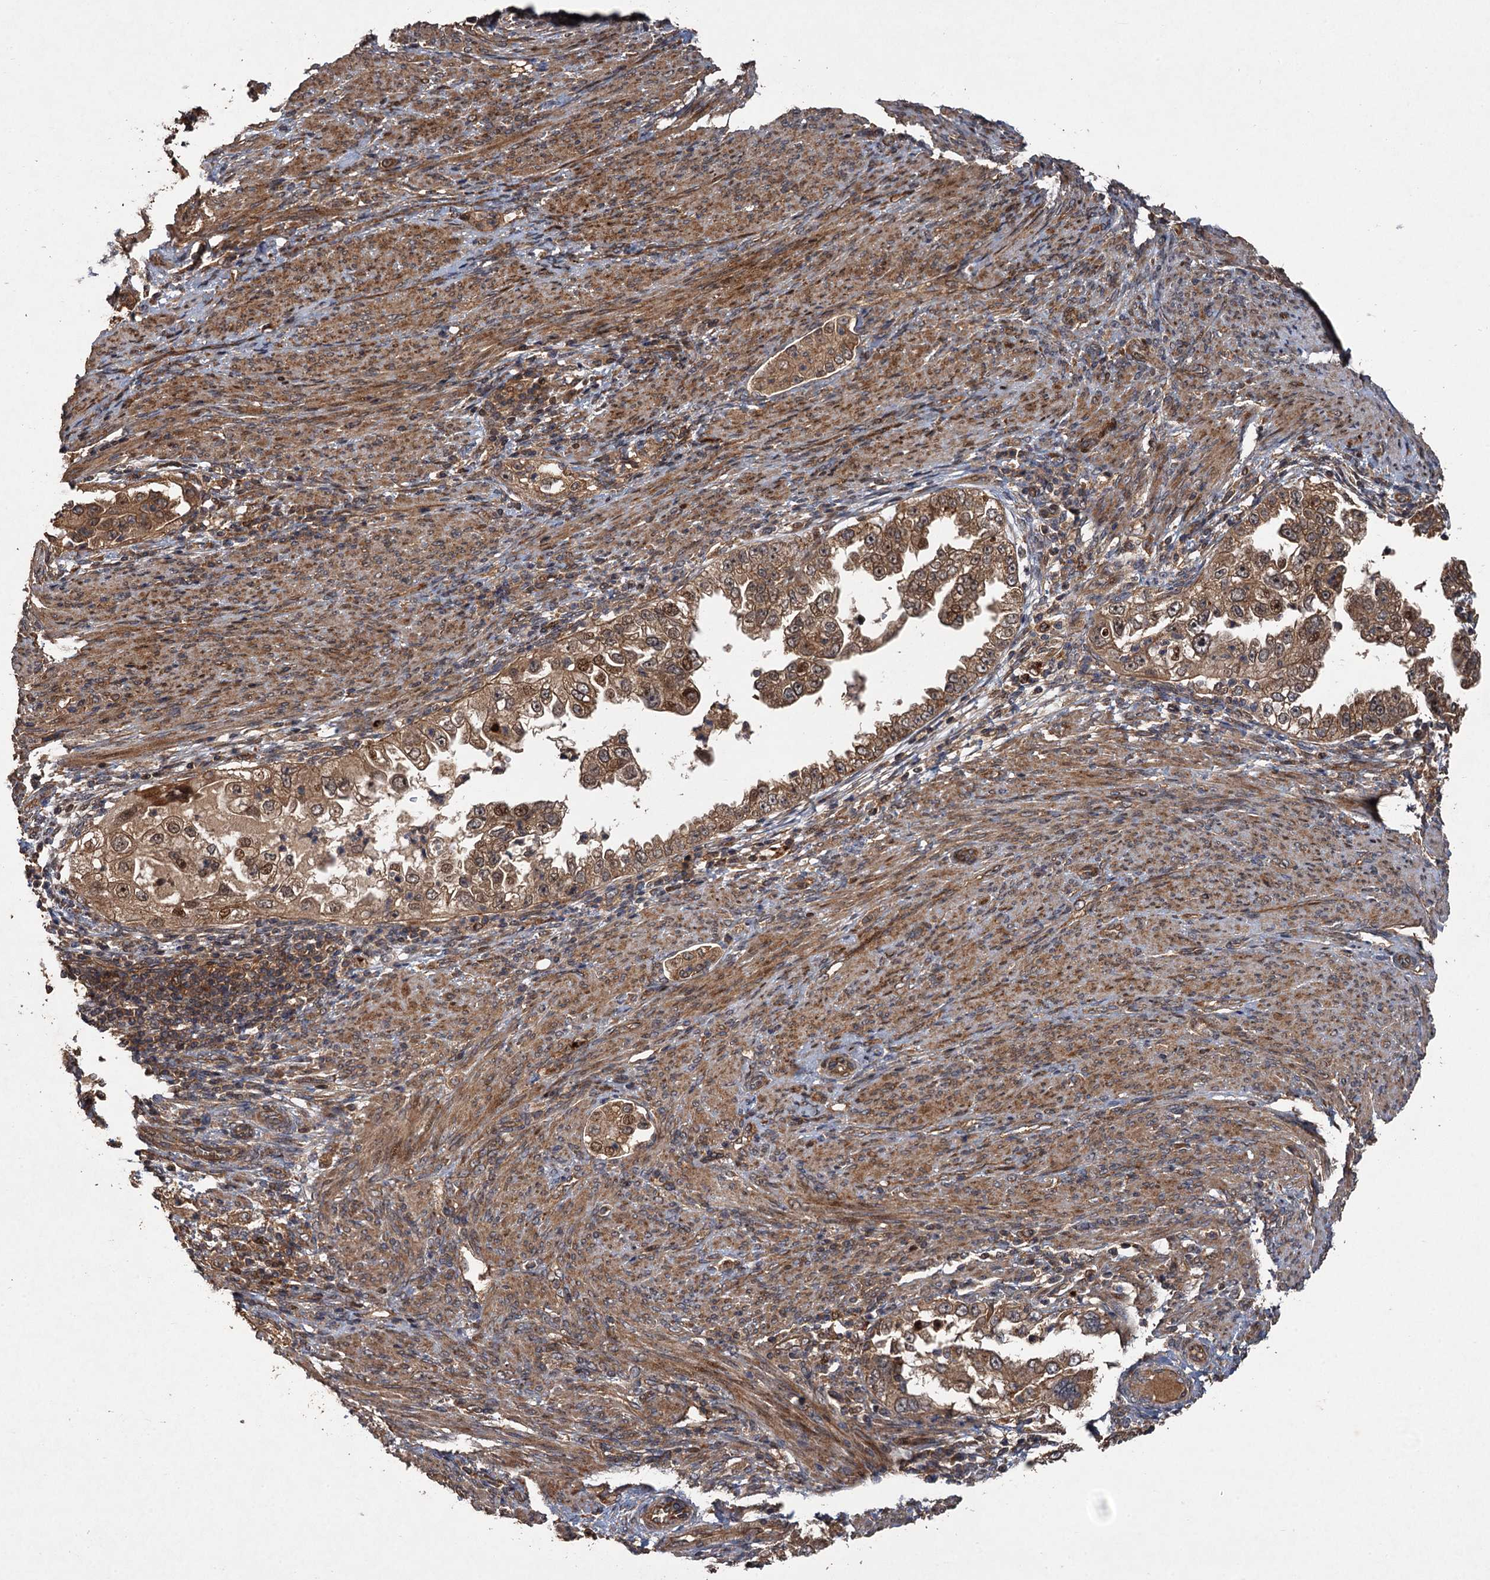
{"staining": {"intensity": "moderate", "quantity": ">75%", "location": "cytoplasmic/membranous,nuclear"}, "tissue": "endometrial cancer", "cell_type": "Tumor cells", "image_type": "cancer", "snomed": [{"axis": "morphology", "description": "Adenocarcinoma, NOS"}, {"axis": "topography", "description": "Endometrium"}], "caption": "Moderate cytoplasmic/membranous and nuclear expression for a protein is identified in approximately >75% of tumor cells of adenocarcinoma (endometrial) using IHC.", "gene": "TMEM39B", "patient": {"sex": "female", "age": 85}}